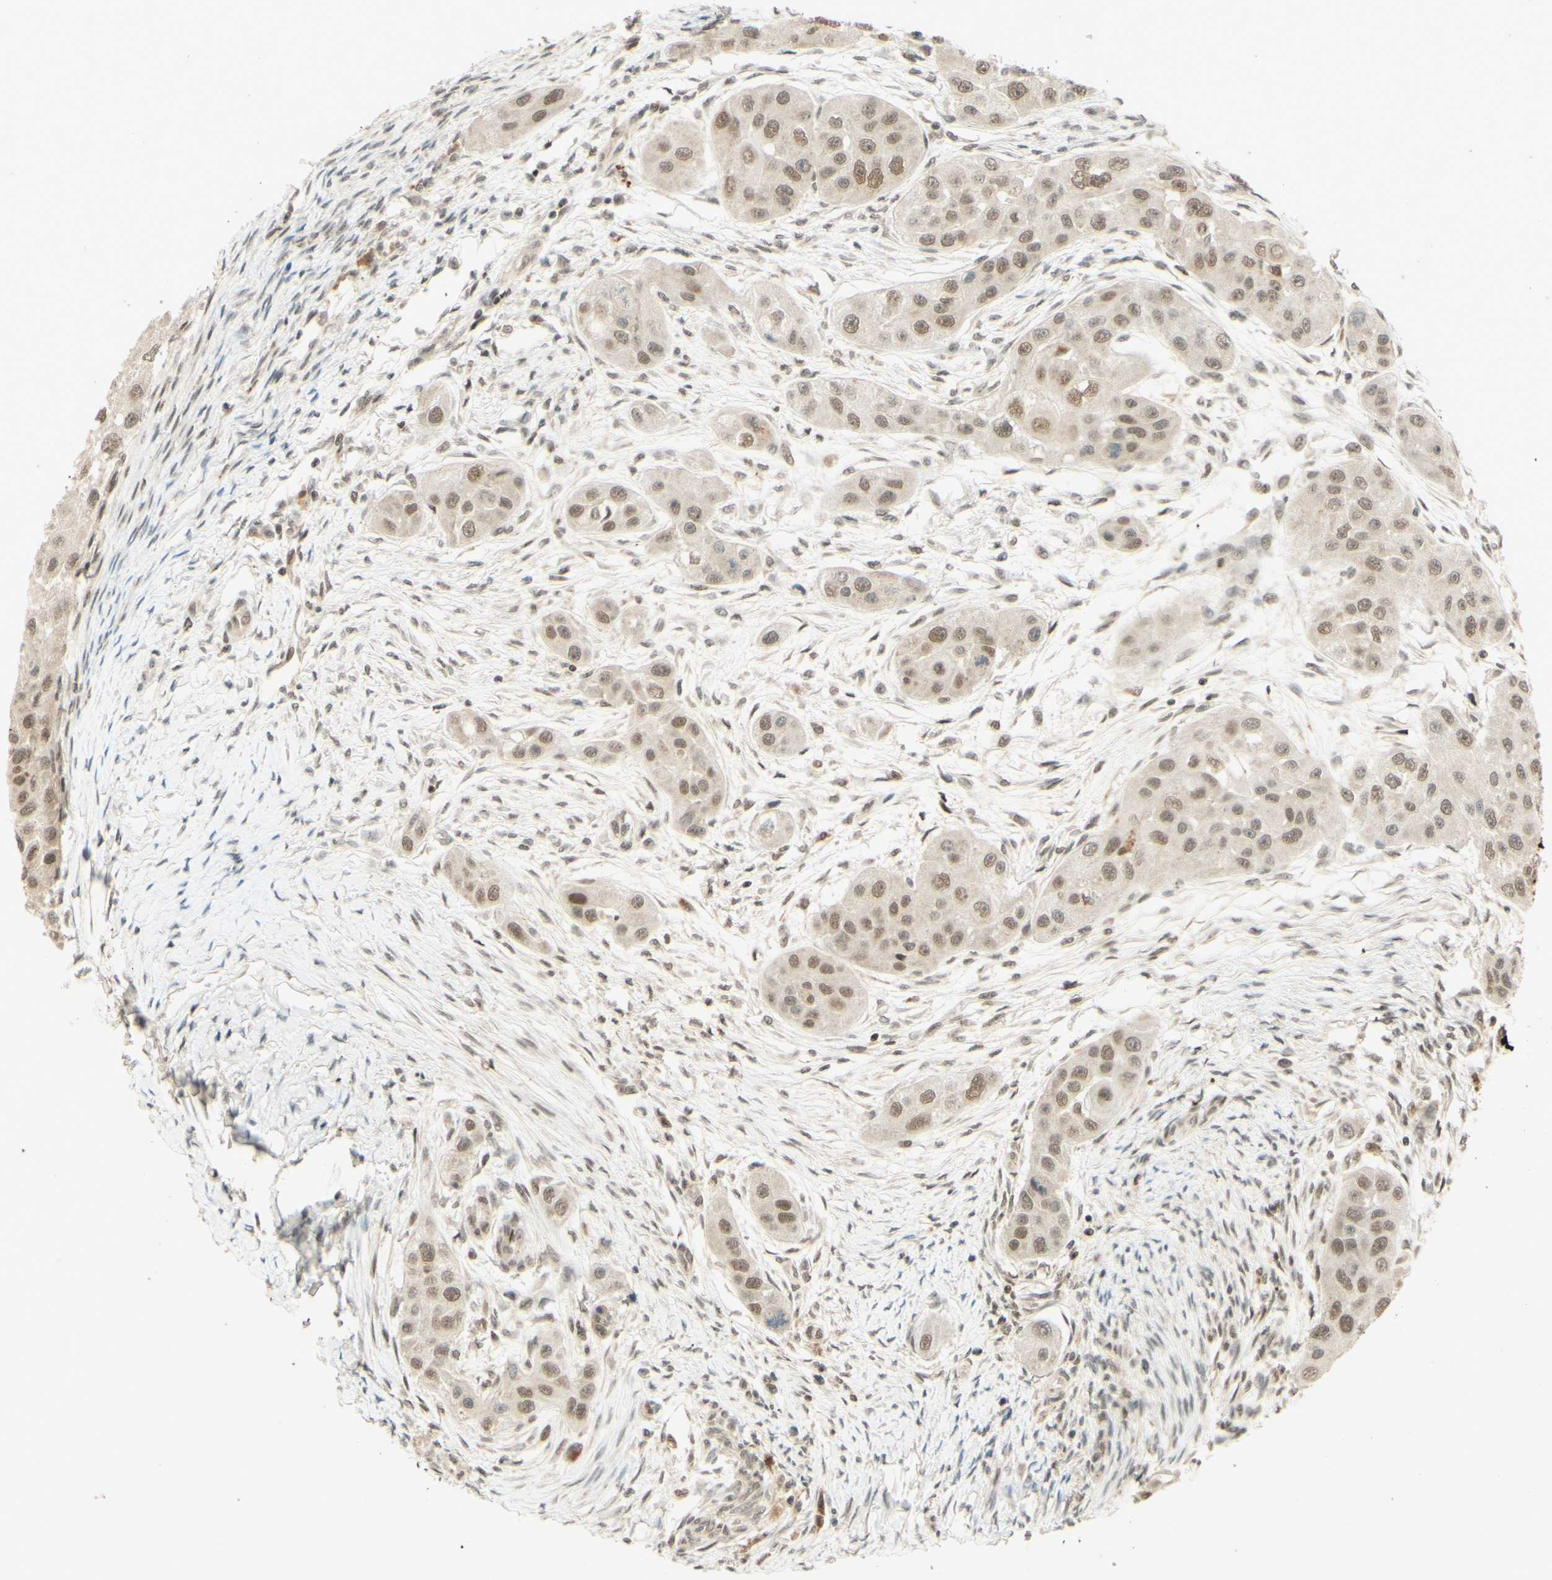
{"staining": {"intensity": "moderate", "quantity": ">75%", "location": "nuclear"}, "tissue": "head and neck cancer", "cell_type": "Tumor cells", "image_type": "cancer", "snomed": [{"axis": "morphology", "description": "Normal tissue, NOS"}, {"axis": "morphology", "description": "Squamous cell carcinoma, NOS"}, {"axis": "topography", "description": "Skeletal muscle"}, {"axis": "topography", "description": "Head-Neck"}], "caption": "The immunohistochemical stain shows moderate nuclear staining in tumor cells of head and neck cancer tissue. (IHC, brightfield microscopy, high magnification).", "gene": "SMARCB1", "patient": {"sex": "male", "age": 51}}